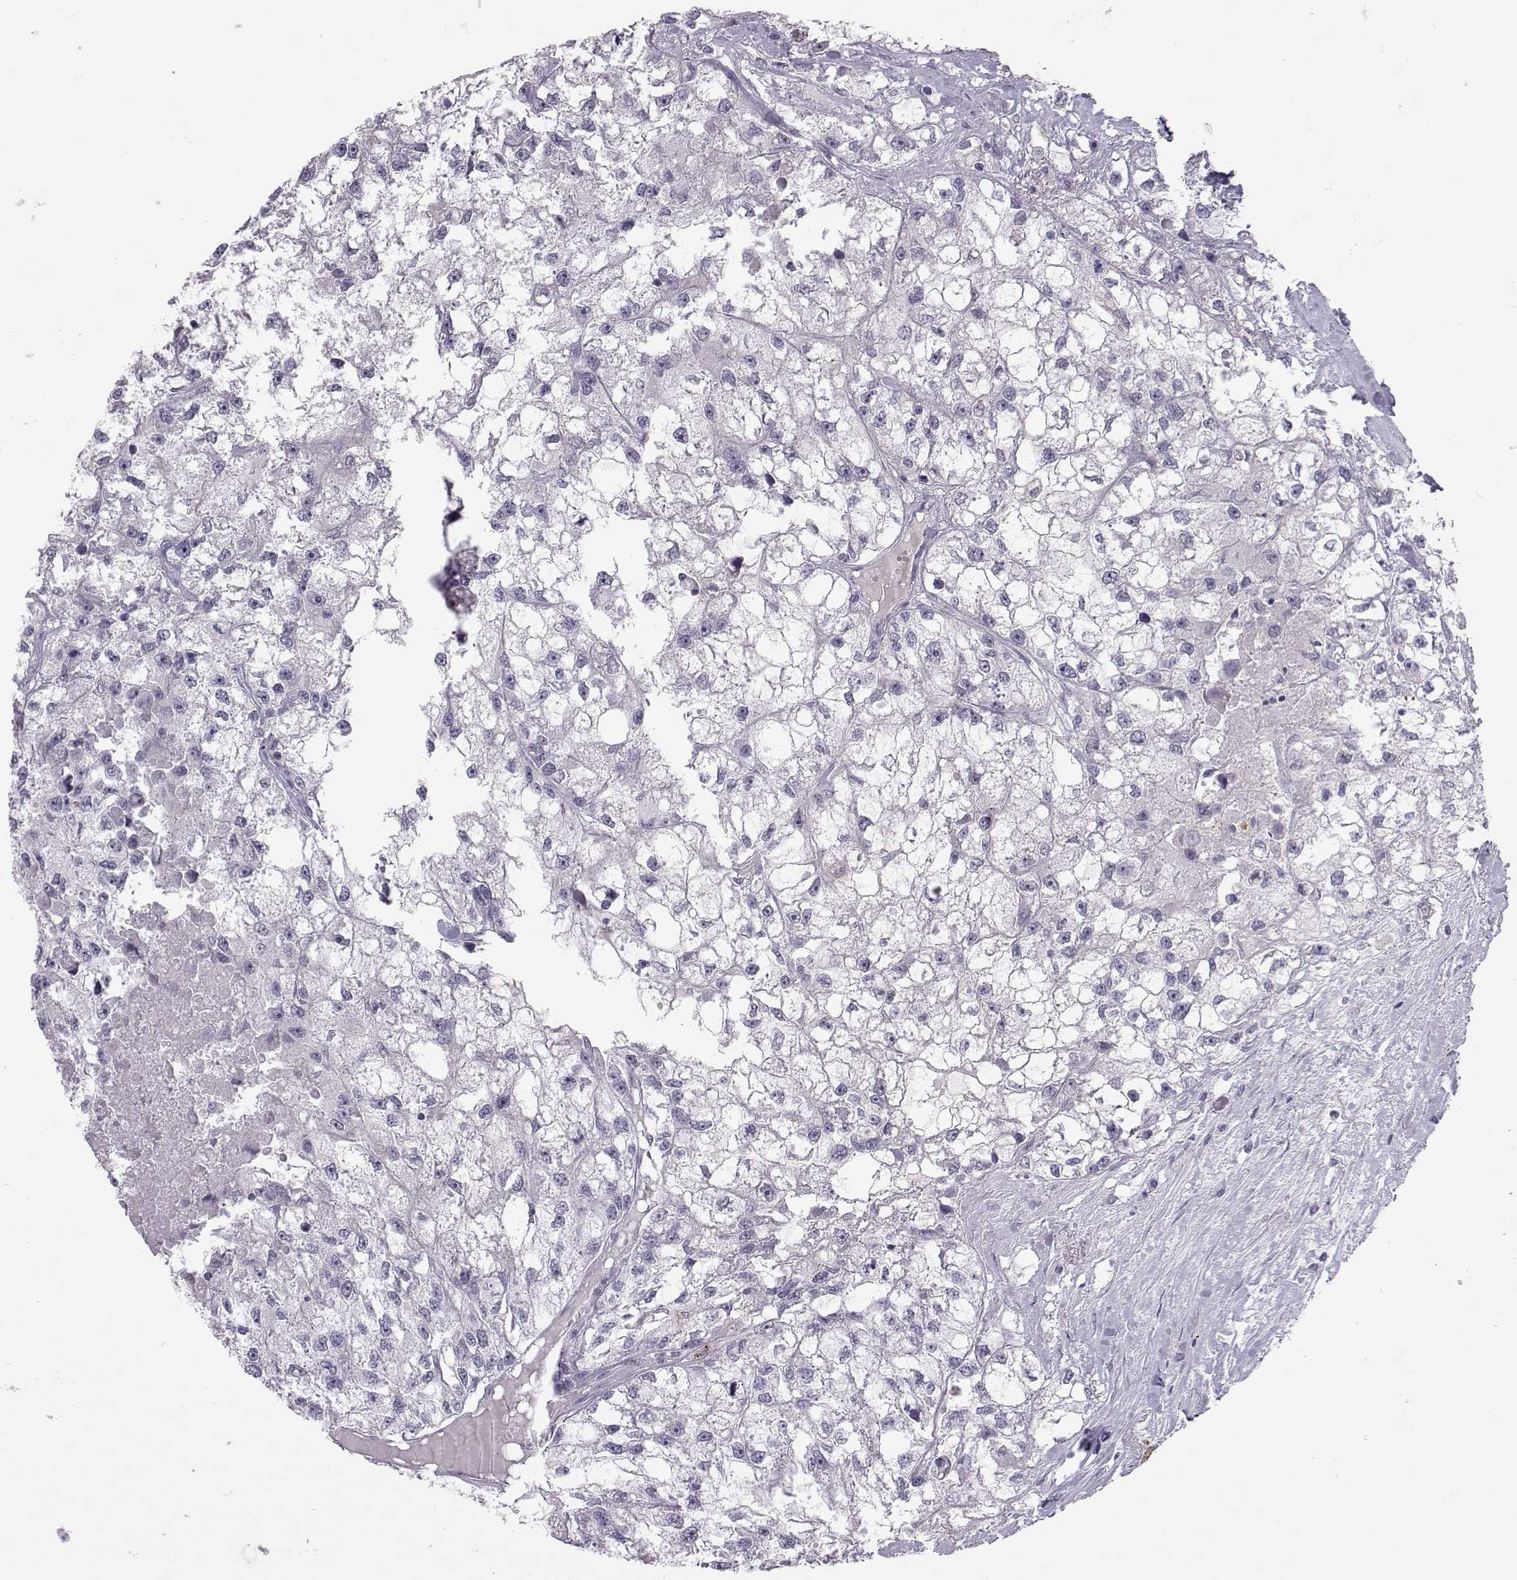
{"staining": {"intensity": "negative", "quantity": "none", "location": "none"}, "tissue": "renal cancer", "cell_type": "Tumor cells", "image_type": "cancer", "snomed": [{"axis": "morphology", "description": "Adenocarcinoma, NOS"}, {"axis": "topography", "description": "Kidney"}], "caption": "Photomicrograph shows no significant protein expression in tumor cells of renal cancer. Brightfield microscopy of immunohistochemistry (IHC) stained with DAB (3,3'-diaminobenzidine) (brown) and hematoxylin (blue), captured at high magnification.", "gene": "MROH7", "patient": {"sex": "male", "age": 56}}